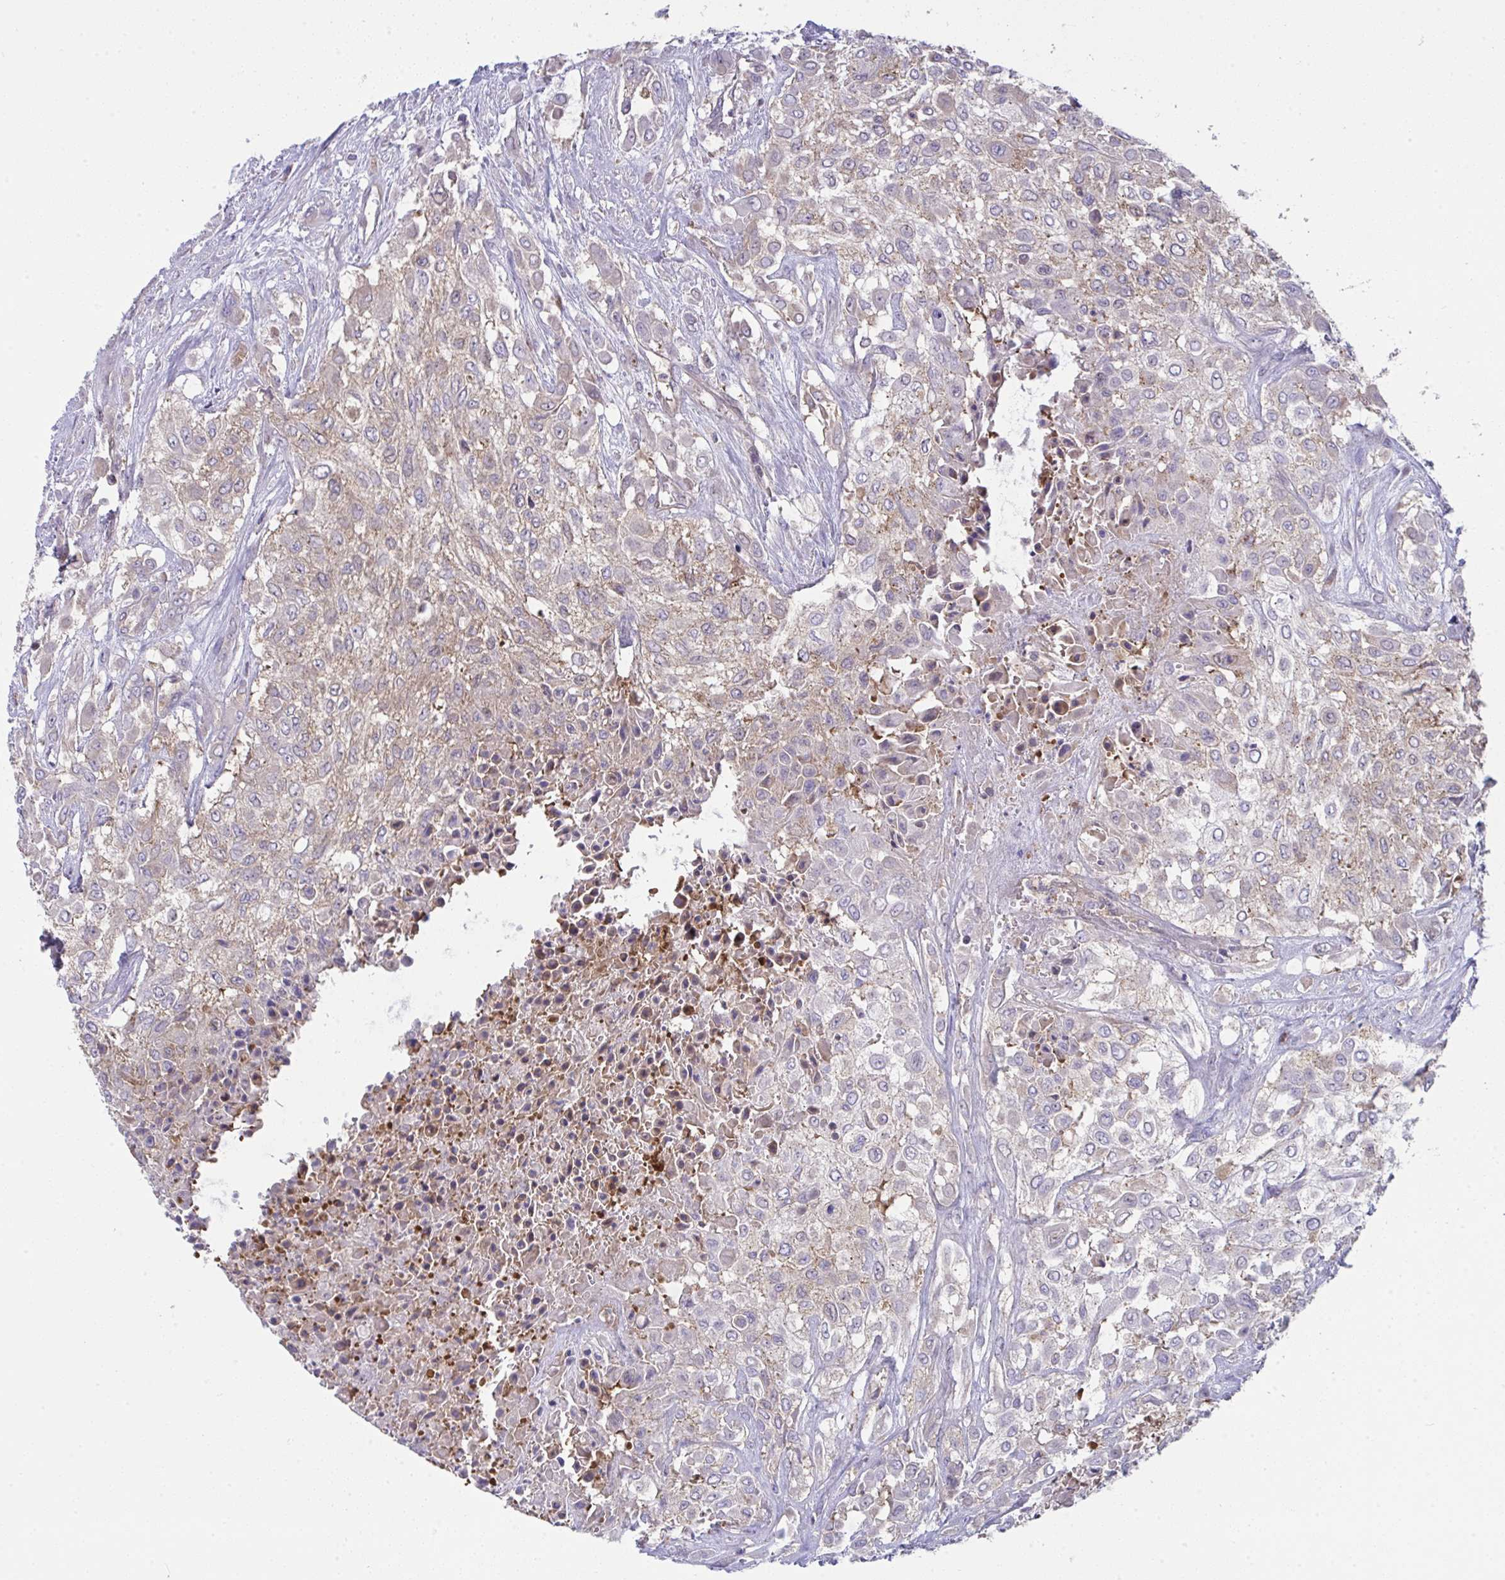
{"staining": {"intensity": "weak", "quantity": "25%-75%", "location": "cytoplasmic/membranous"}, "tissue": "urothelial cancer", "cell_type": "Tumor cells", "image_type": "cancer", "snomed": [{"axis": "morphology", "description": "Urothelial carcinoma, High grade"}, {"axis": "topography", "description": "Urinary bladder"}], "caption": "High-grade urothelial carcinoma stained with a brown dye demonstrates weak cytoplasmic/membranous positive positivity in approximately 25%-75% of tumor cells.", "gene": "ALDH16A1", "patient": {"sex": "male", "age": 57}}